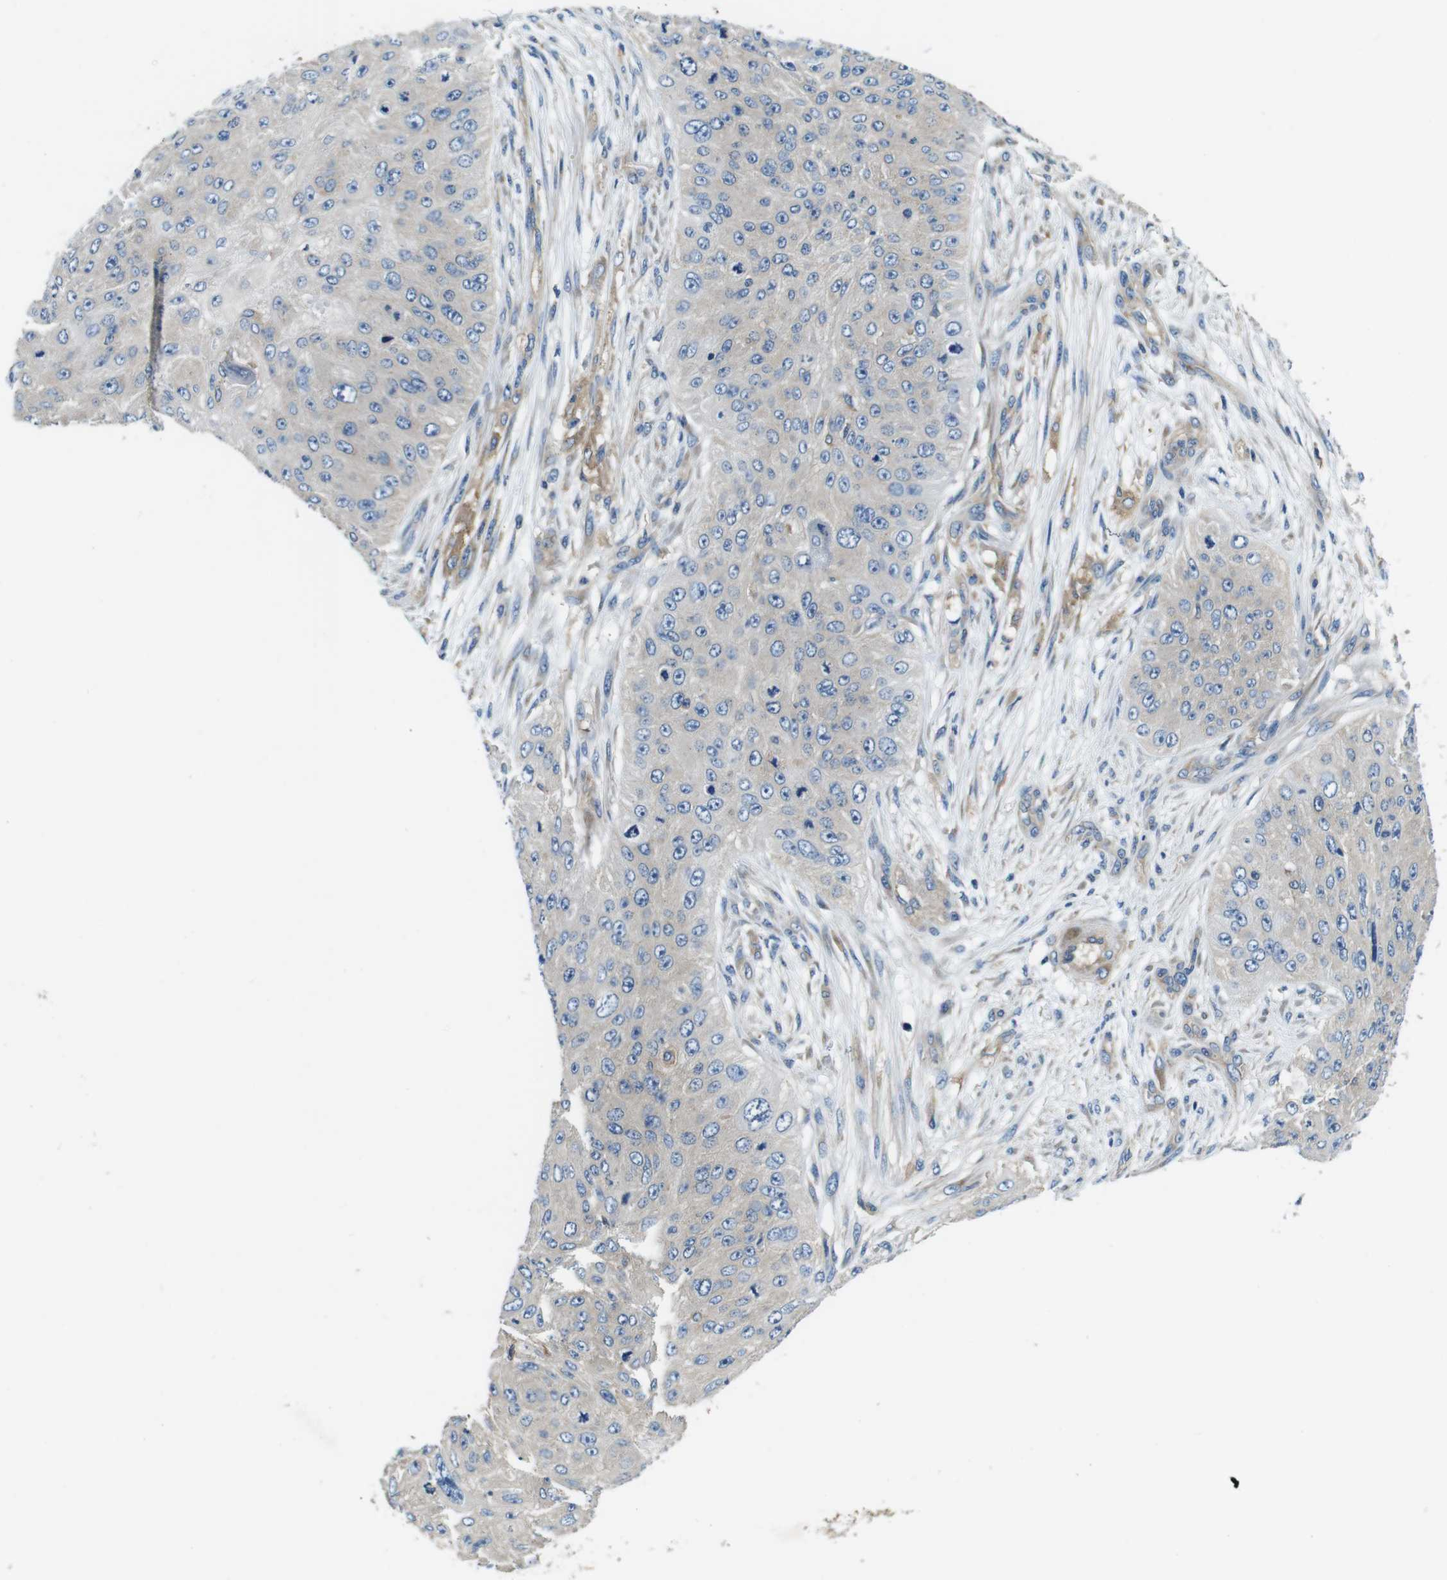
{"staining": {"intensity": "weak", "quantity": "<25%", "location": "cytoplasmic/membranous"}, "tissue": "skin cancer", "cell_type": "Tumor cells", "image_type": "cancer", "snomed": [{"axis": "morphology", "description": "Squamous cell carcinoma, NOS"}, {"axis": "topography", "description": "Skin"}], "caption": "Immunohistochemistry (IHC) histopathology image of squamous cell carcinoma (skin) stained for a protein (brown), which exhibits no expression in tumor cells.", "gene": "DENND4C", "patient": {"sex": "female", "age": 80}}